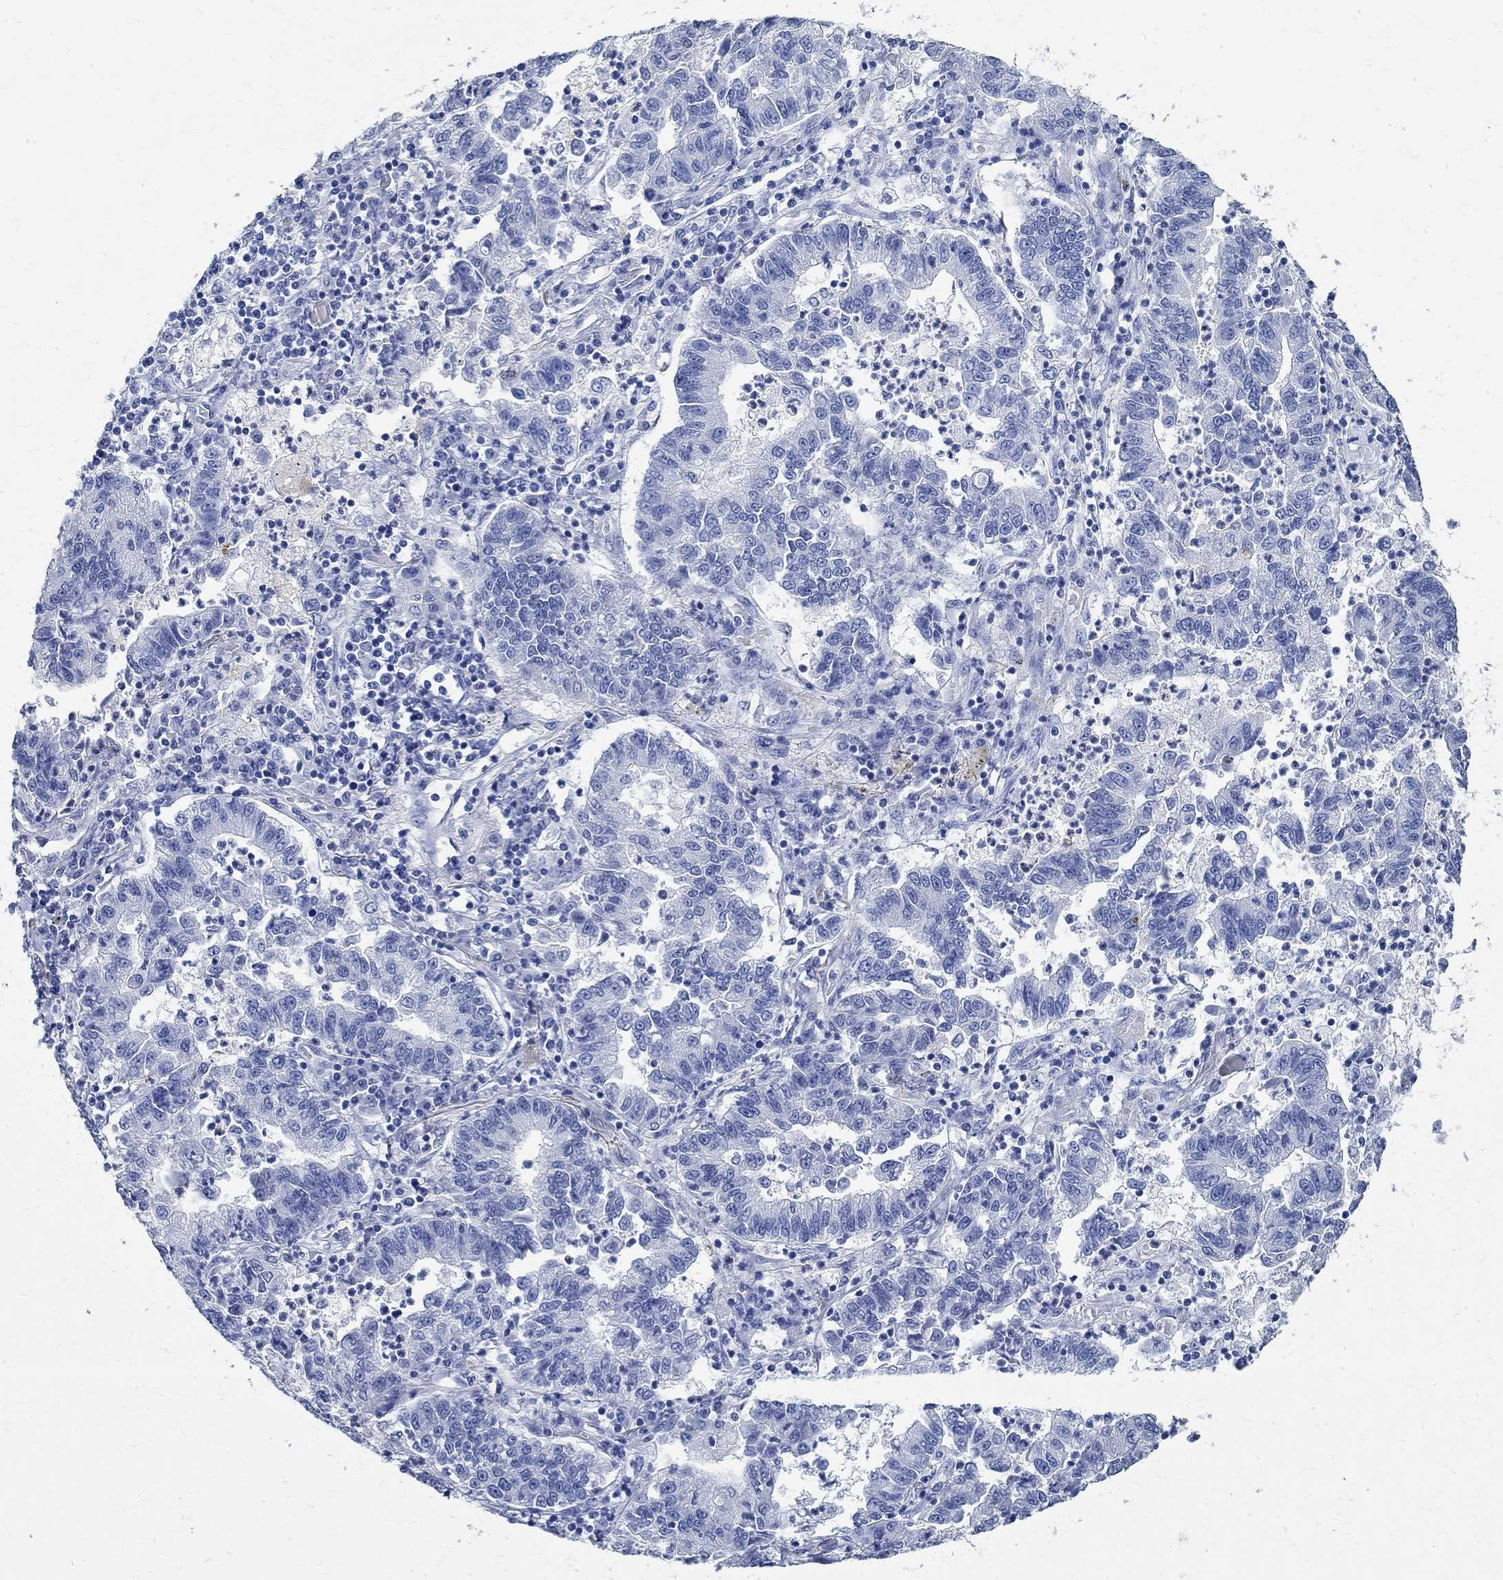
{"staining": {"intensity": "negative", "quantity": "none", "location": "none"}, "tissue": "lung cancer", "cell_type": "Tumor cells", "image_type": "cancer", "snomed": [{"axis": "morphology", "description": "Adenocarcinoma, NOS"}, {"axis": "topography", "description": "Lung"}], "caption": "Immunohistochemistry (IHC) of human lung cancer shows no positivity in tumor cells.", "gene": "TMEM221", "patient": {"sex": "female", "age": 57}}